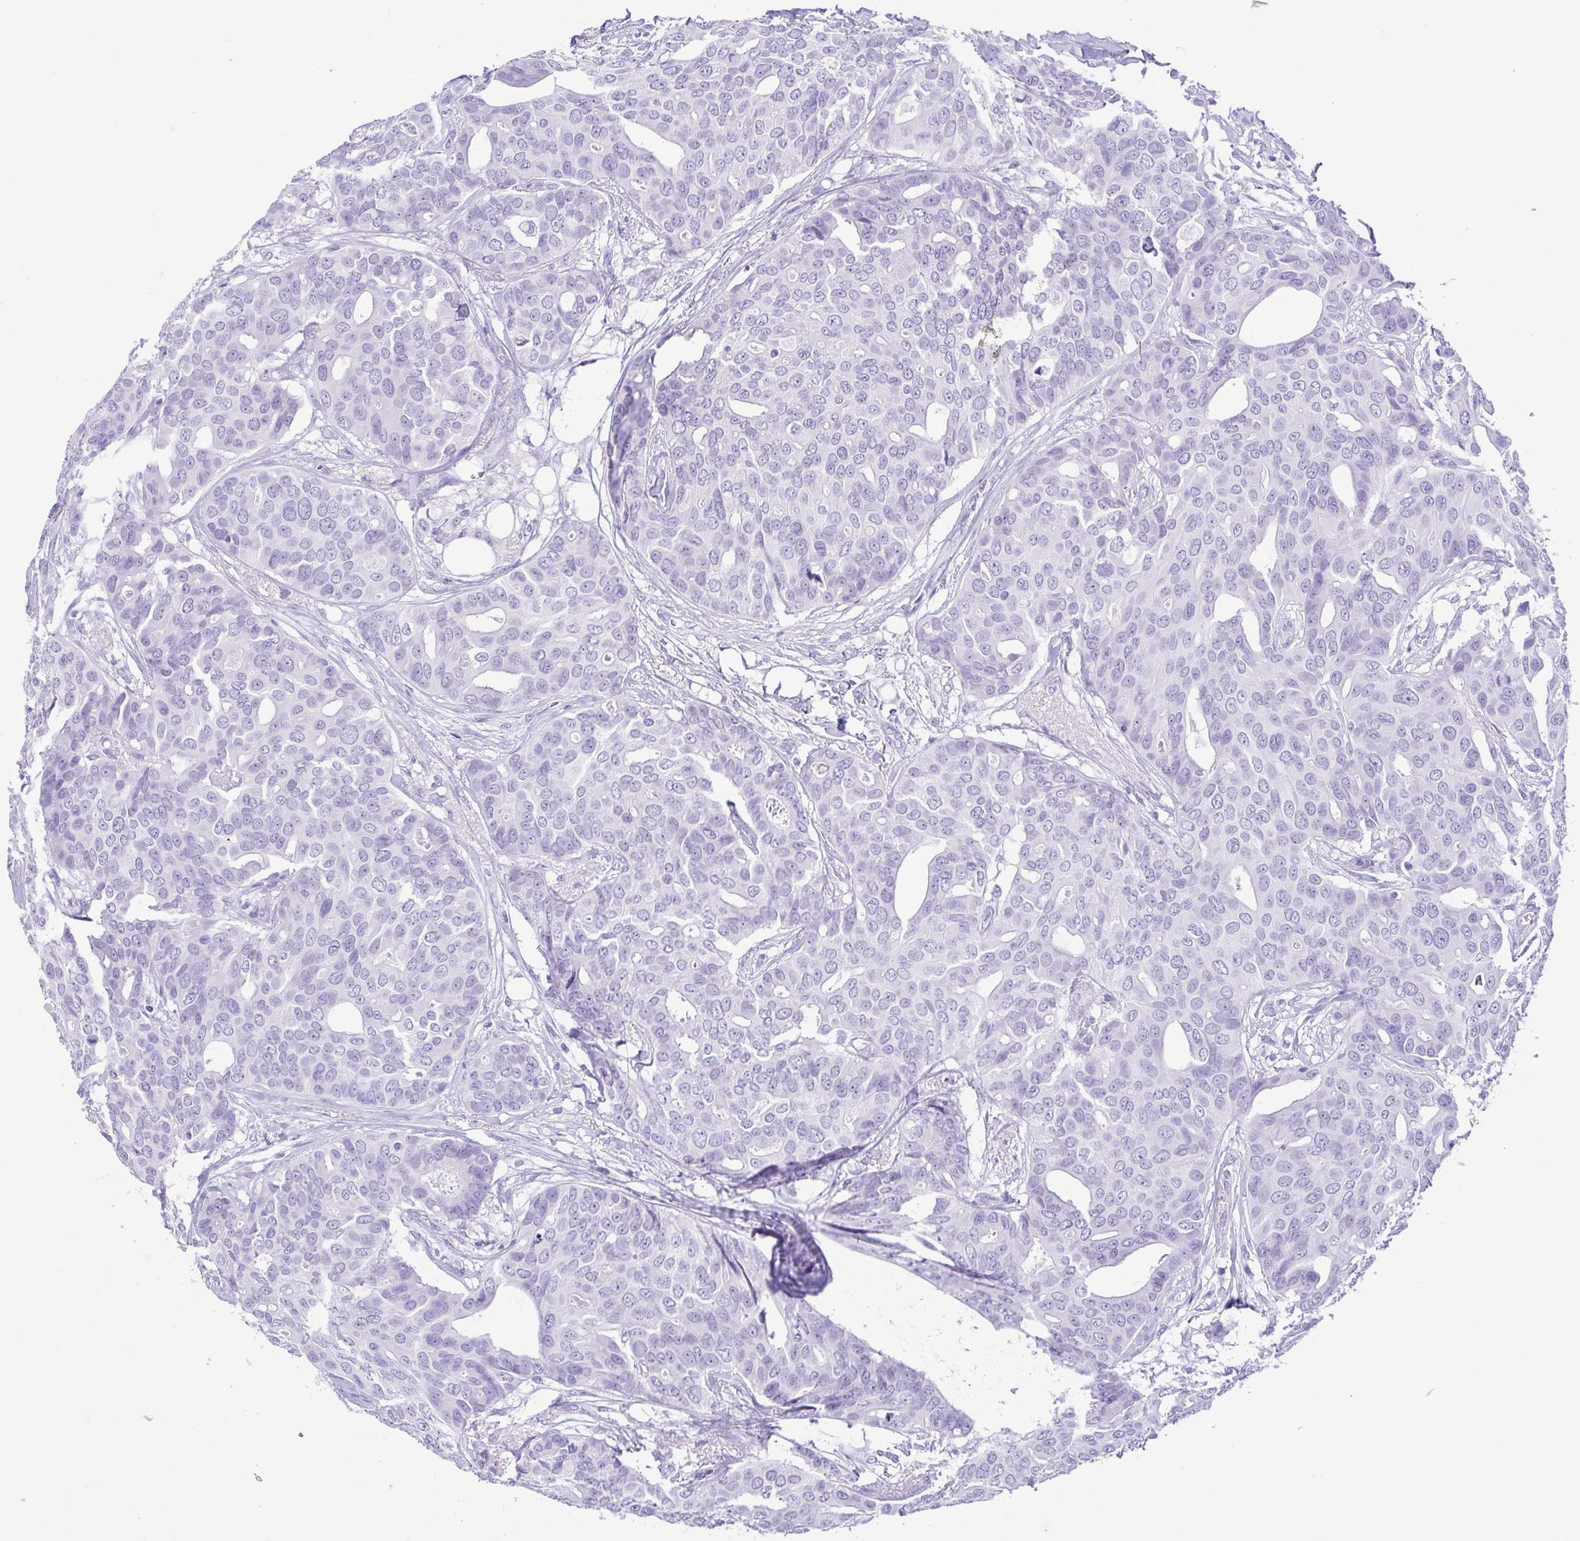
{"staining": {"intensity": "negative", "quantity": "none", "location": "none"}, "tissue": "breast cancer", "cell_type": "Tumor cells", "image_type": "cancer", "snomed": [{"axis": "morphology", "description": "Duct carcinoma"}, {"axis": "topography", "description": "Breast"}], "caption": "High power microscopy photomicrograph of an IHC micrograph of breast cancer (intraductal carcinoma), revealing no significant staining in tumor cells.", "gene": "CDSN", "patient": {"sex": "female", "age": 54}}